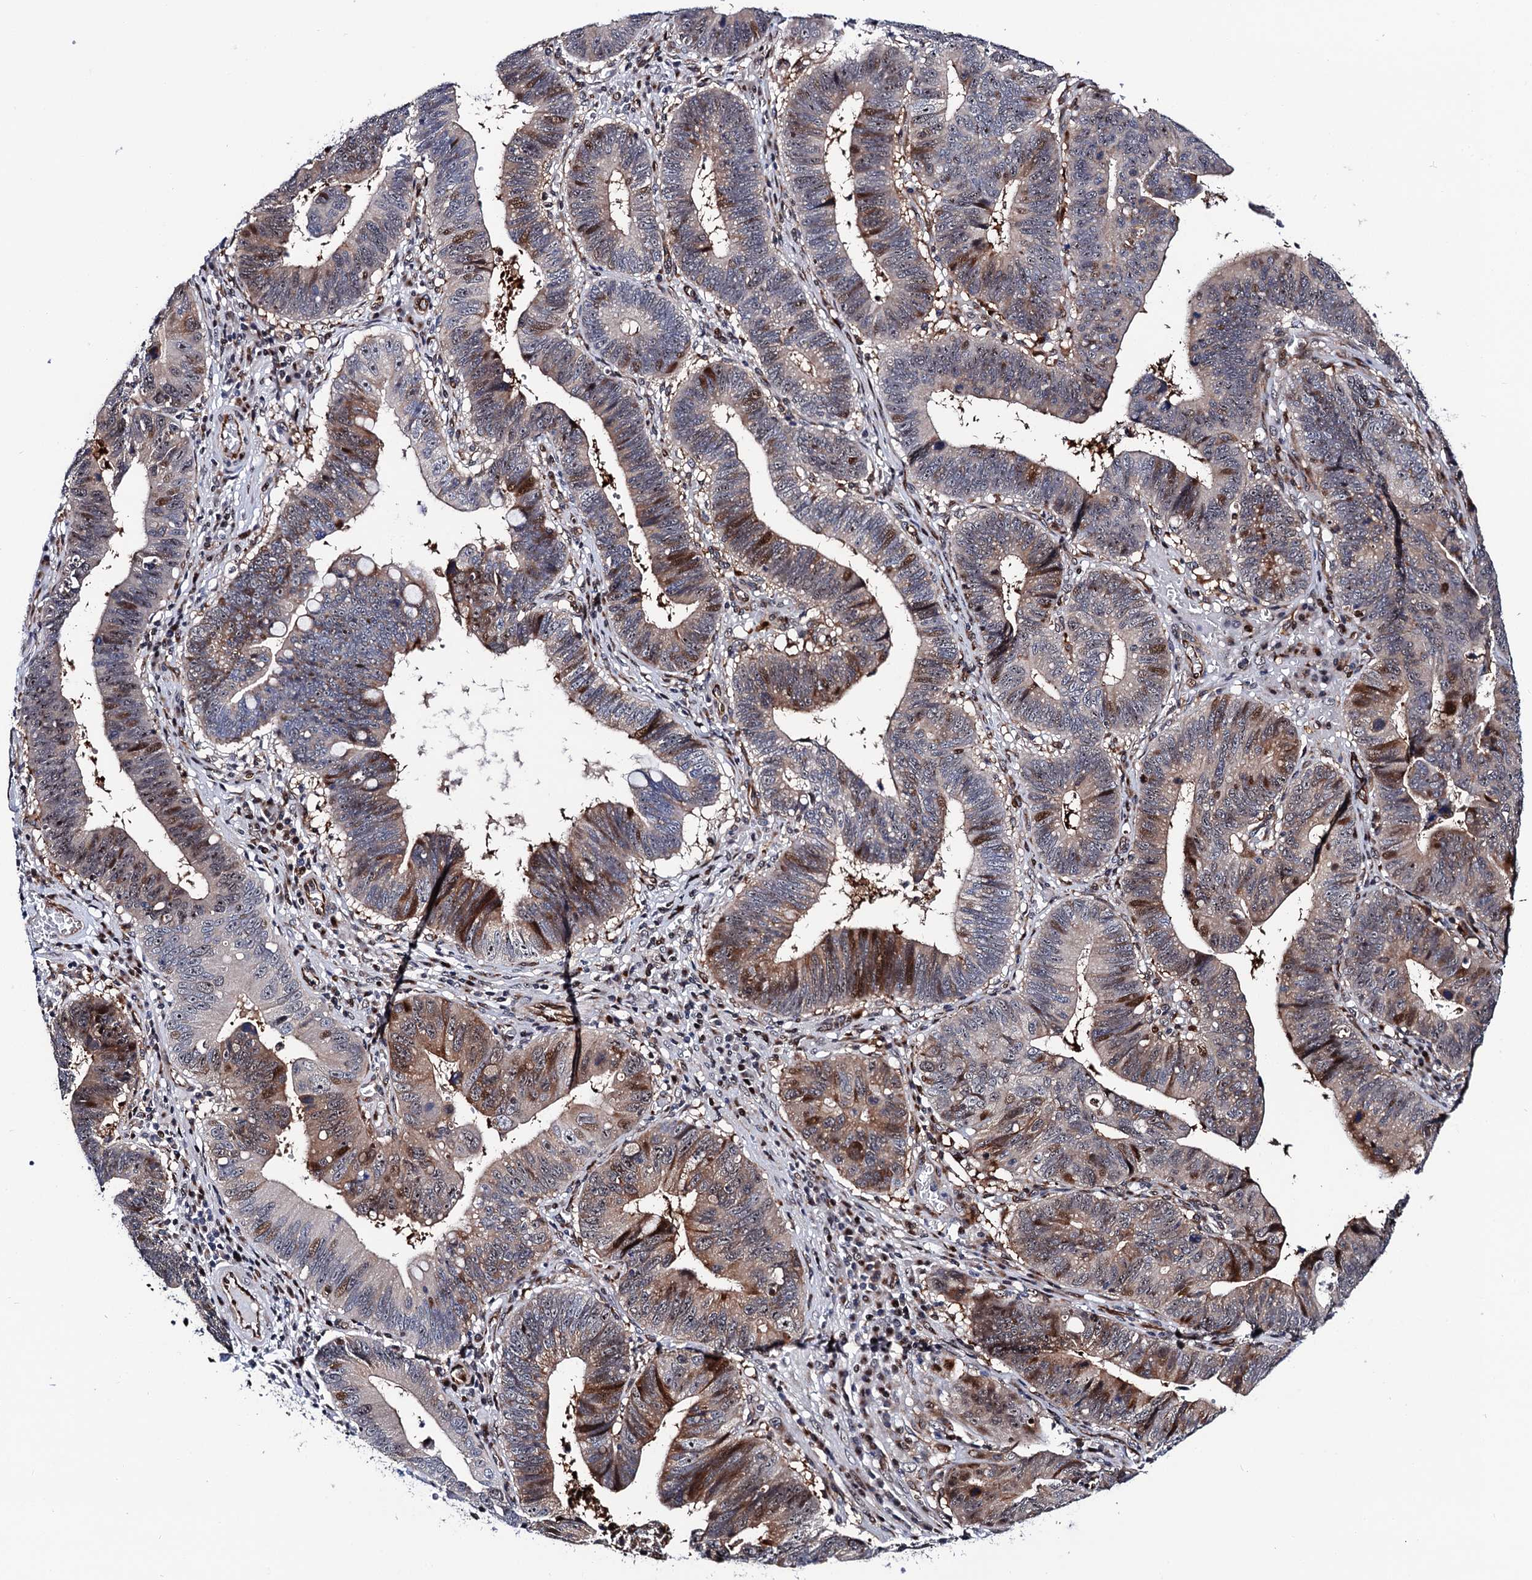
{"staining": {"intensity": "moderate", "quantity": "<25%", "location": "cytoplasmic/membranous,nuclear"}, "tissue": "stomach cancer", "cell_type": "Tumor cells", "image_type": "cancer", "snomed": [{"axis": "morphology", "description": "Adenocarcinoma, NOS"}, {"axis": "topography", "description": "Stomach"}], "caption": "Immunohistochemical staining of human adenocarcinoma (stomach) exhibits moderate cytoplasmic/membranous and nuclear protein staining in approximately <25% of tumor cells.", "gene": "TRMT112", "patient": {"sex": "male", "age": 59}}